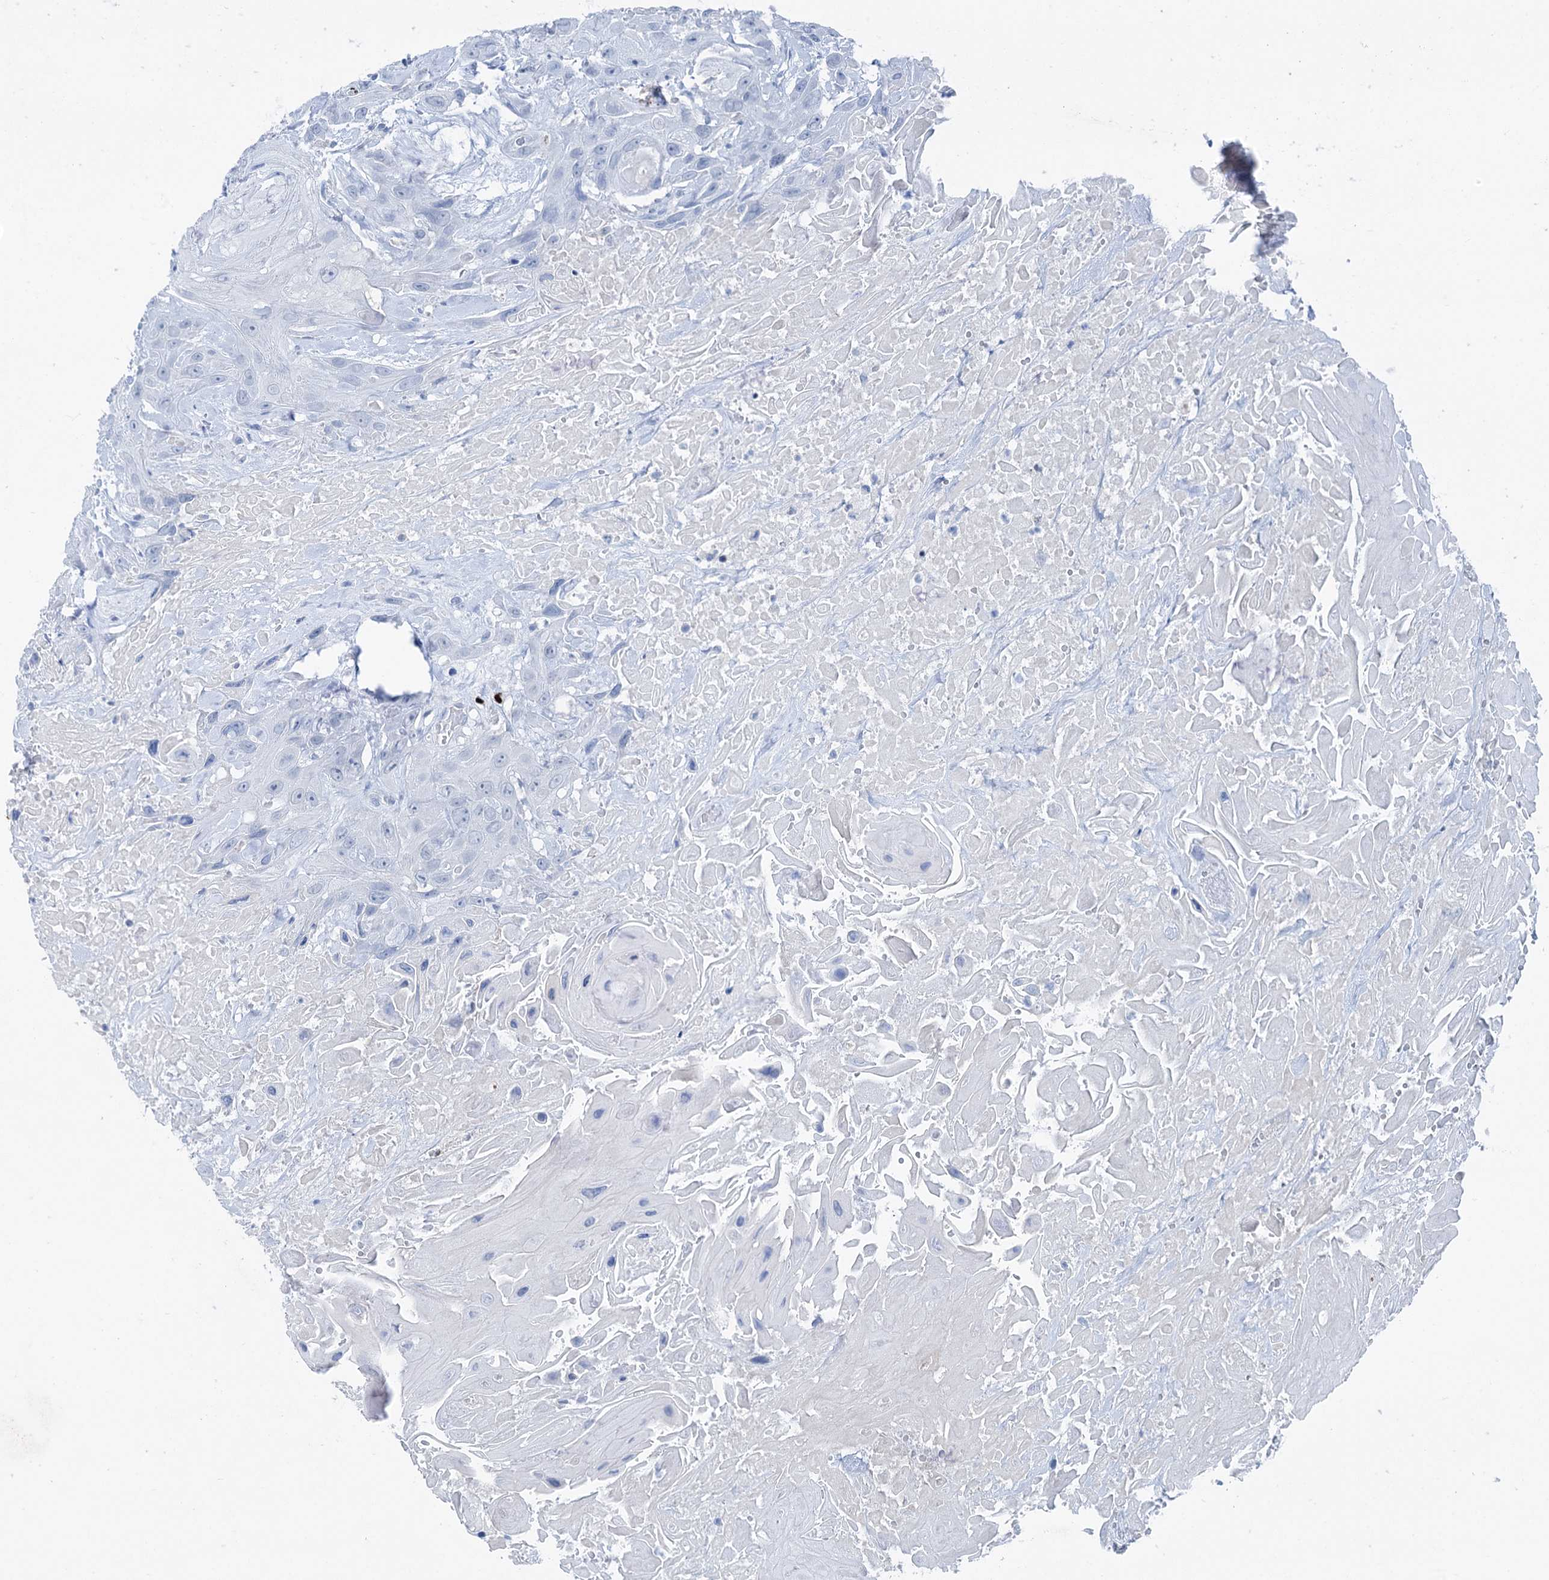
{"staining": {"intensity": "negative", "quantity": "none", "location": "none"}, "tissue": "head and neck cancer", "cell_type": "Tumor cells", "image_type": "cancer", "snomed": [{"axis": "morphology", "description": "Squamous cell carcinoma, NOS"}, {"axis": "topography", "description": "Head-Neck"}], "caption": "Head and neck cancer stained for a protein using immunohistochemistry reveals no staining tumor cells.", "gene": "ELP4", "patient": {"sex": "male", "age": 81}}